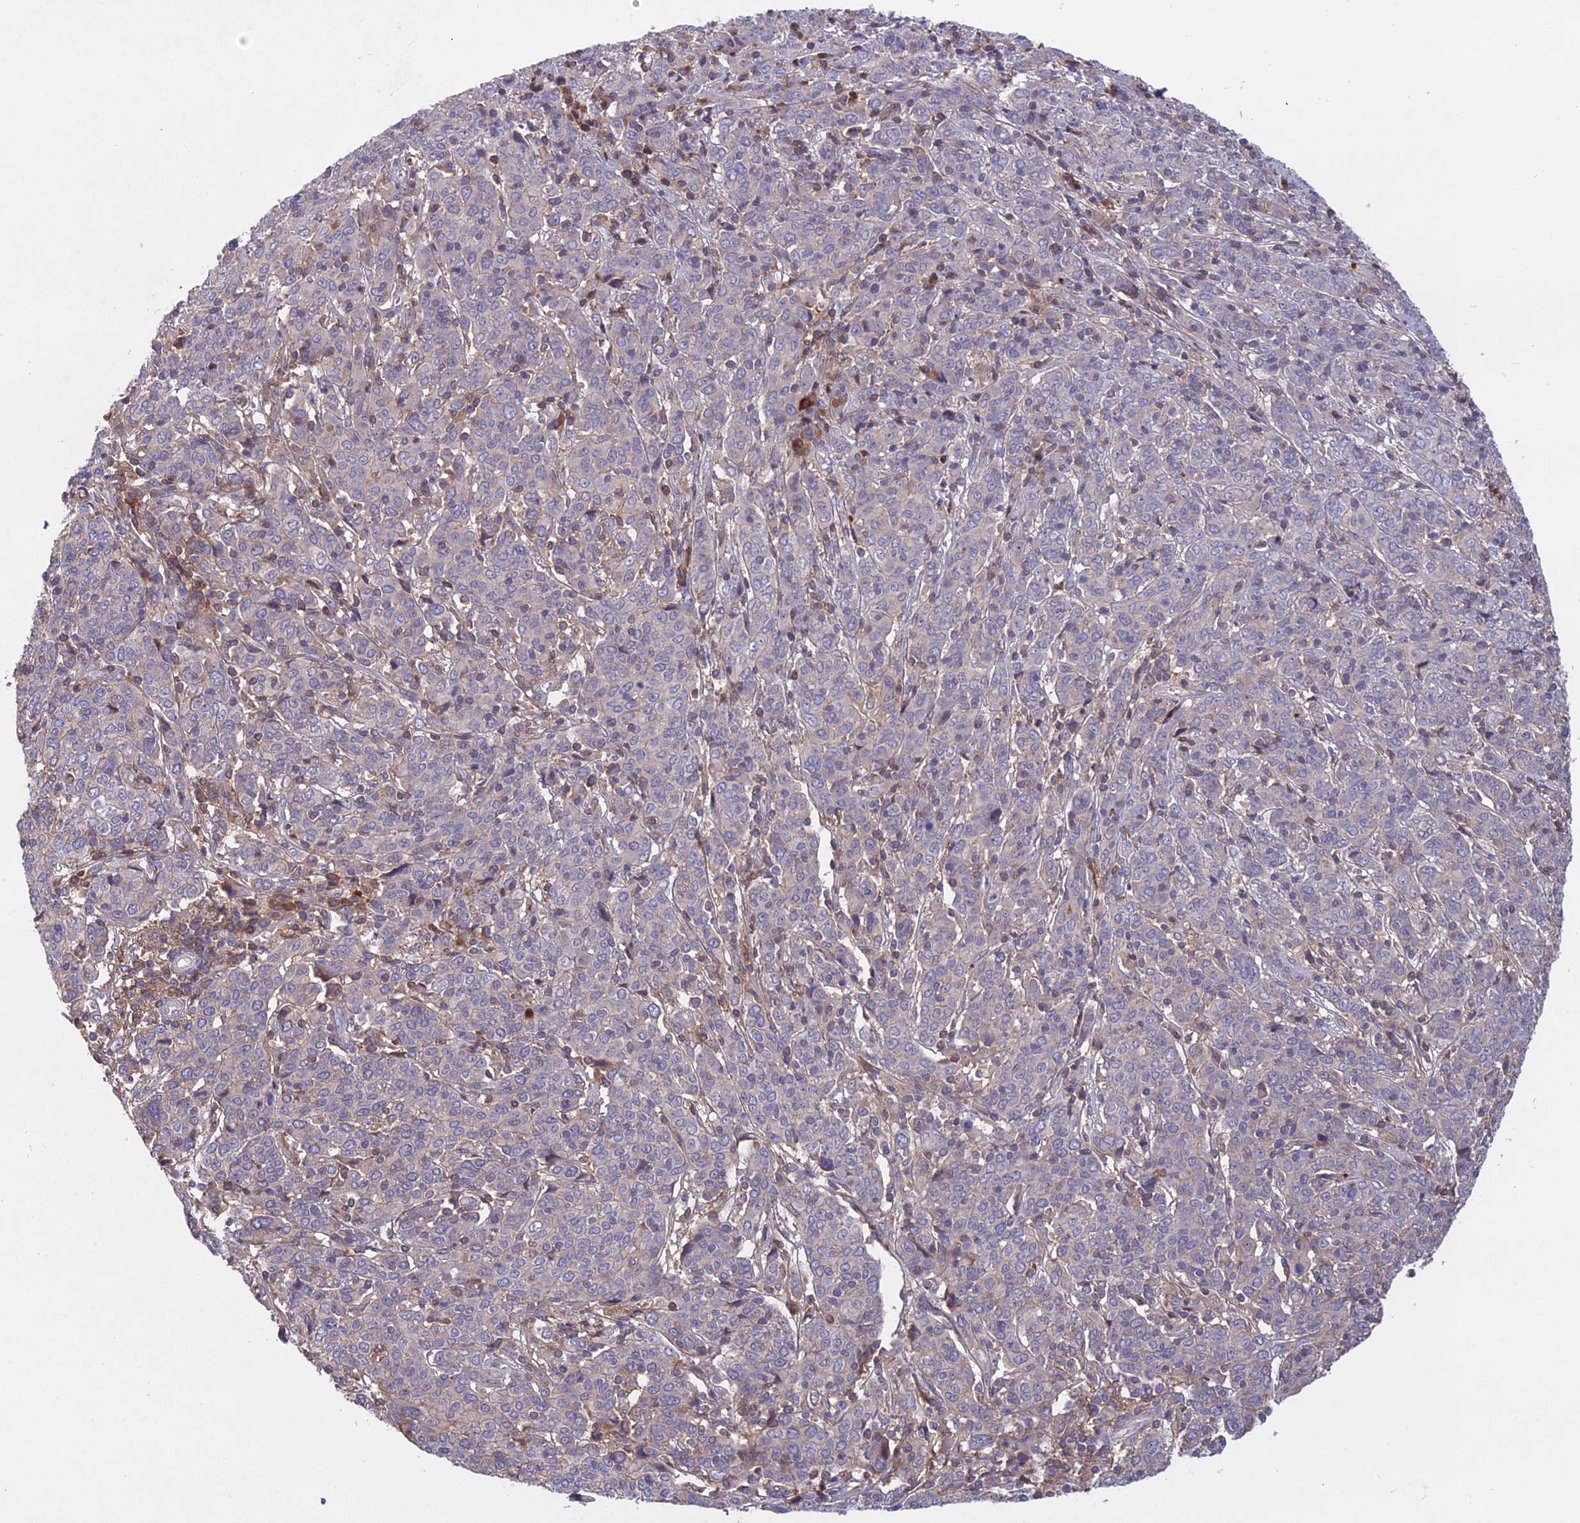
{"staining": {"intensity": "negative", "quantity": "none", "location": "none"}, "tissue": "cervical cancer", "cell_type": "Tumor cells", "image_type": "cancer", "snomed": [{"axis": "morphology", "description": "Squamous cell carcinoma, NOS"}, {"axis": "topography", "description": "Cervix"}], "caption": "This histopathology image is of squamous cell carcinoma (cervical) stained with immunohistochemistry (IHC) to label a protein in brown with the nuclei are counter-stained blue. There is no expression in tumor cells. (Brightfield microscopy of DAB (3,3'-diaminobenzidine) immunohistochemistry at high magnification).", "gene": "ADO", "patient": {"sex": "female", "age": 67}}